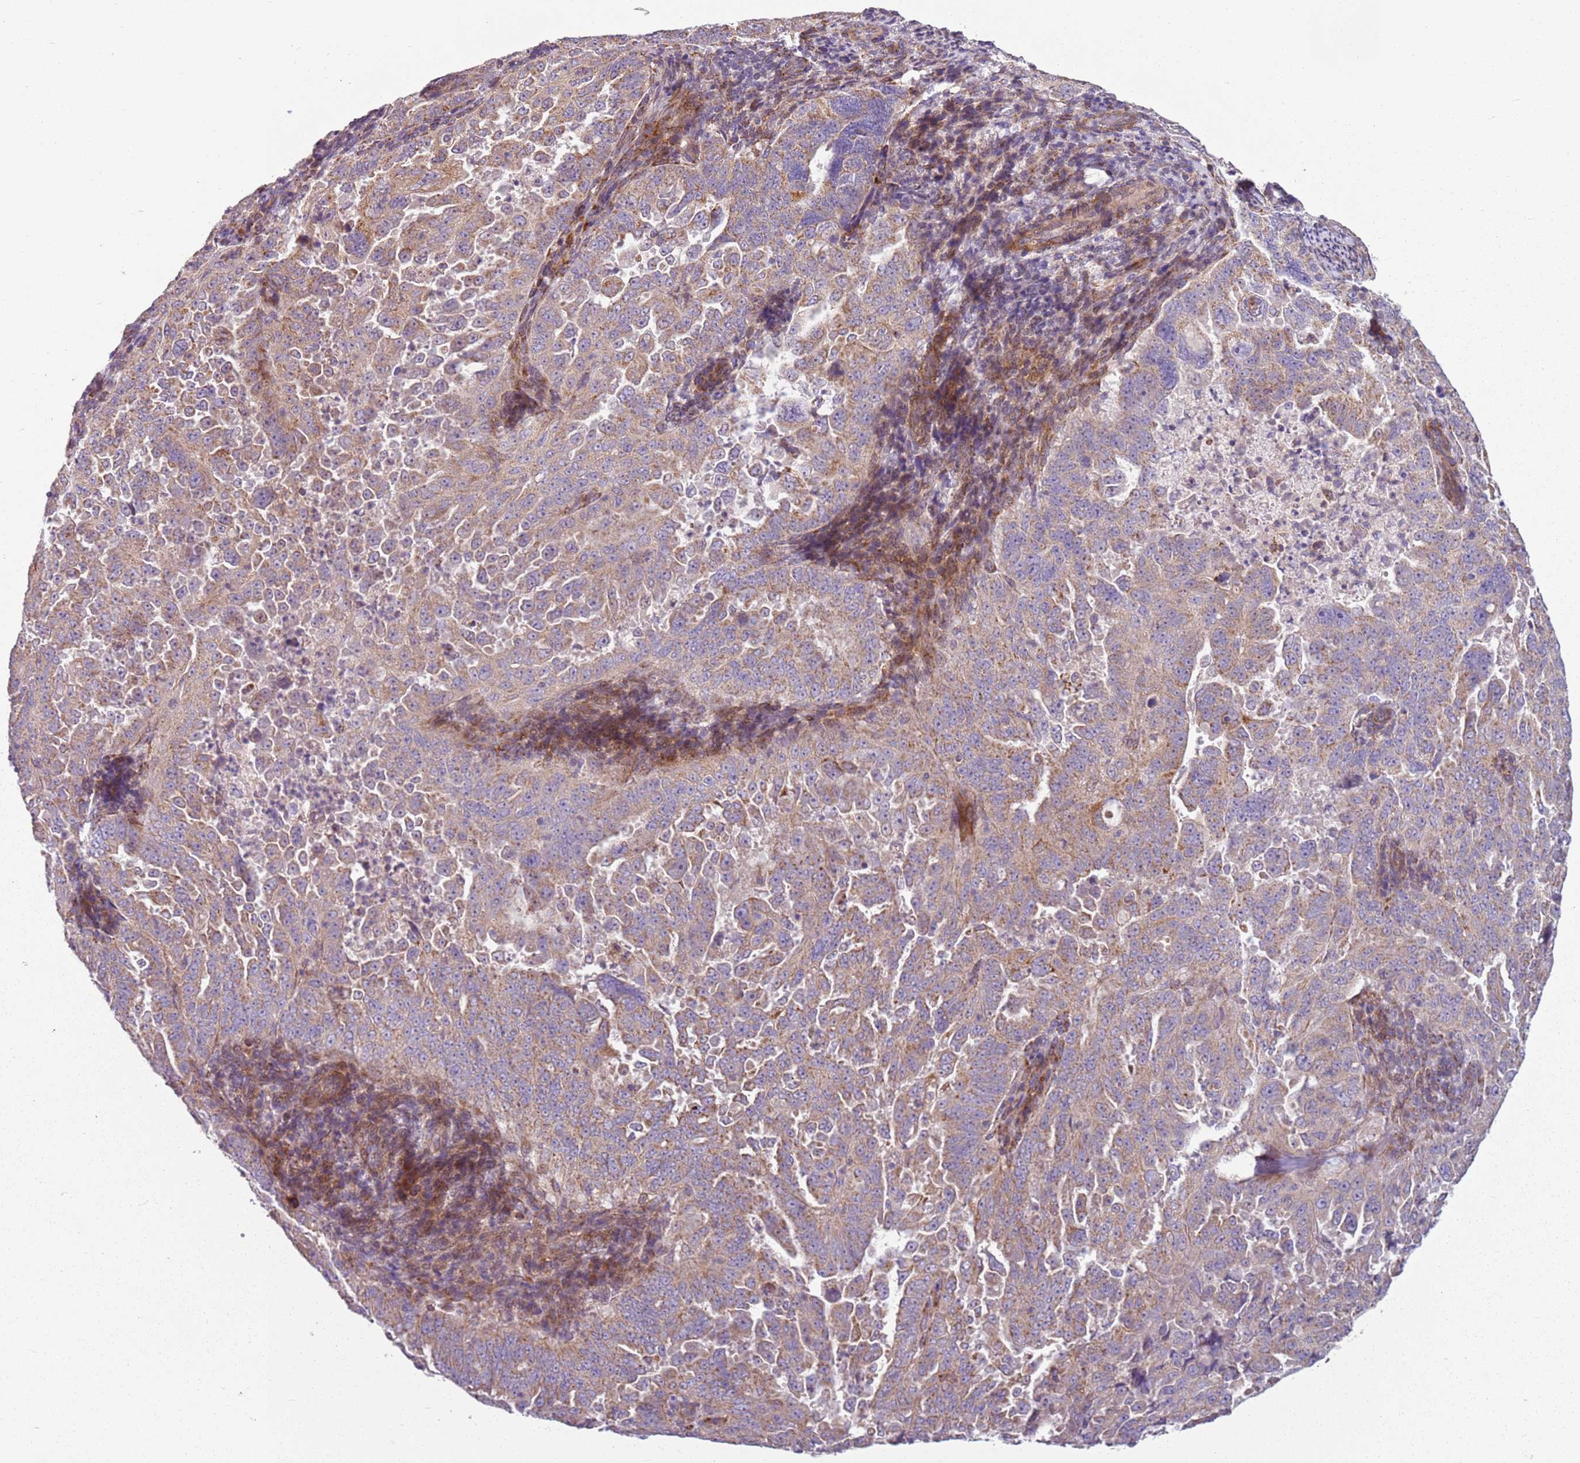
{"staining": {"intensity": "weak", "quantity": ">75%", "location": "cytoplasmic/membranous"}, "tissue": "endometrial cancer", "cell_type": "Tumor cells", "image_type": "cancer", "snomed": [{"axis": "morphology", "description": "Adenocarcinoma, NOS"}, {"axis": "topography", "description": "Endometrium"}], "caption": "Endometrial cancer (adenocarcinoma) stained for a protein reveals weak cytoplasmic/membranous positivity in tumor cells.", "gene": "TMEM200C", "patient": {"sex": "female", "age": 65}}